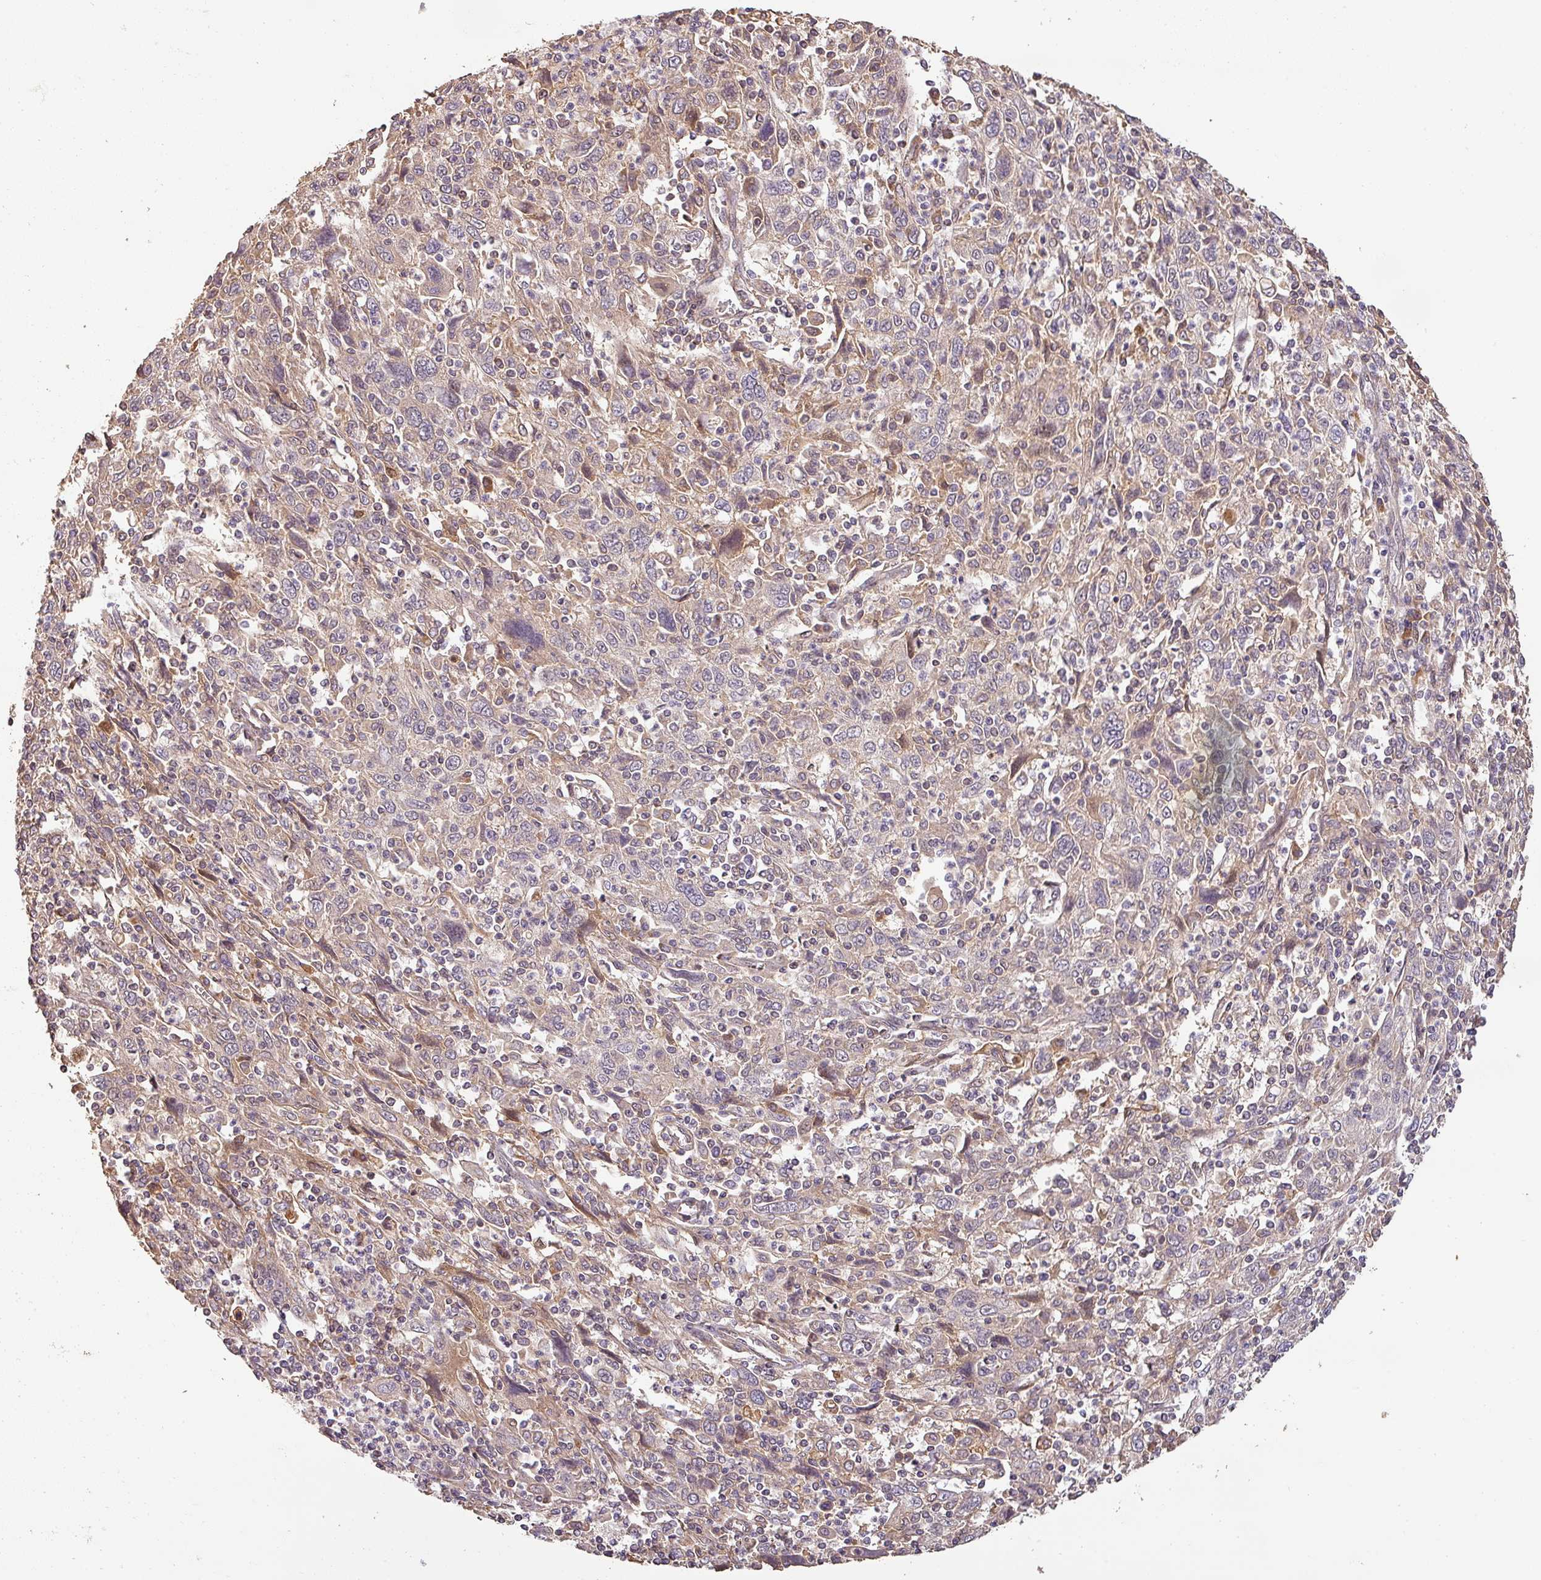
{"staining": {"intensity": "weak", "quantity": "<25%", "location": "cytoplasmic/membranous"}, "tissue": "cervical cancer", "cell_type": "Tumor cells", "image_type": "cancer", "snomed": [{"axis": "morphology", "description": "Squamous cell carcinoma, NOS"}, {"axis": "topography", "description": "Cervix"}], "caption": "Immunohistochemistry (IHC) photomicrograph of human cervical squamous cell carcinoma stained for a protein (brown), which displays no expression in tumor cells.", "gene": "BPIFB3", "patient": {"sex": "female", "age": 46}}